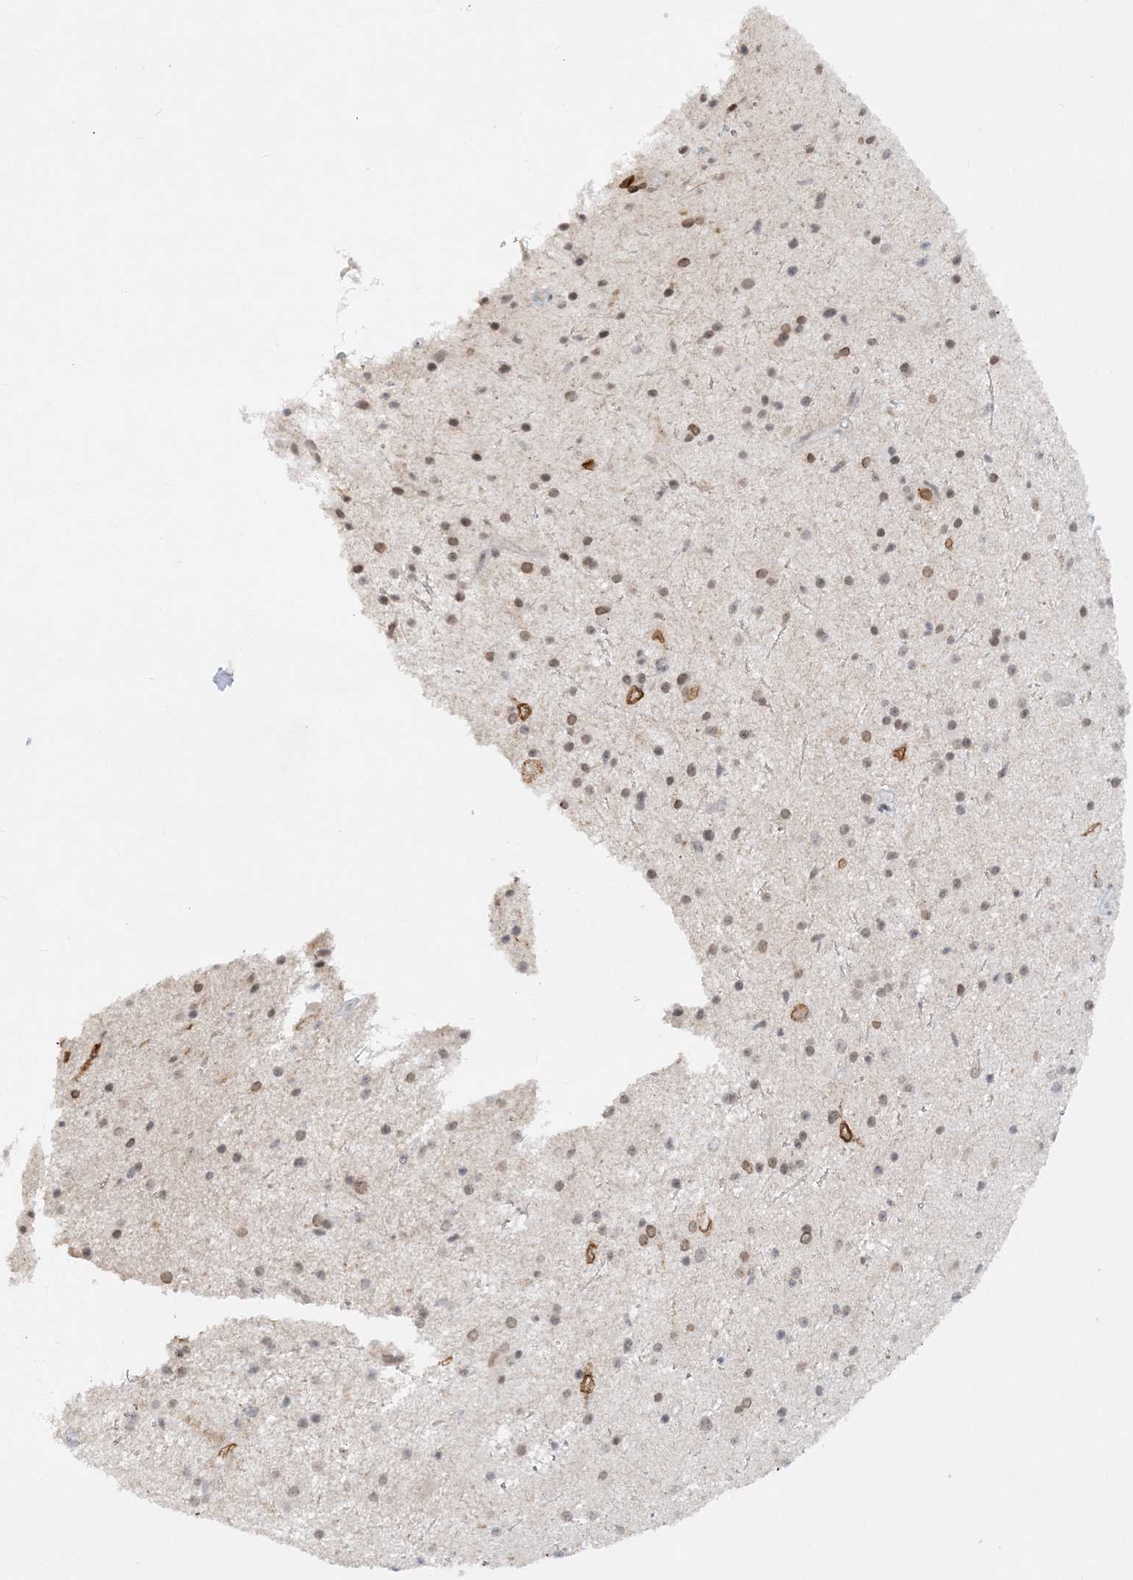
{"staining": {"intensity": "weak", "quantity": "25%-75%", "location": "nuclear"}, "tissue": "glioma", "cell_type": "Tumor cells", "image_type": "cancer", "snomed": [{"axis": "morphology", "description": "Glioma, malignant, Low grade"}, {"axis": "topography", "description": "Cerebral cortex"}], "caption": "Glioma tissue displays weak nuclear positivity in approximately 25%-75% of tumor cells The staining is performed using DAB (3,3'-diaminobenzidine) brown chromogen to label protein expression. The nuclei are counter-stained blue using hematoxylin.", "gene": "KMT2D", "patient": {"sex": "female", "age": 39}}